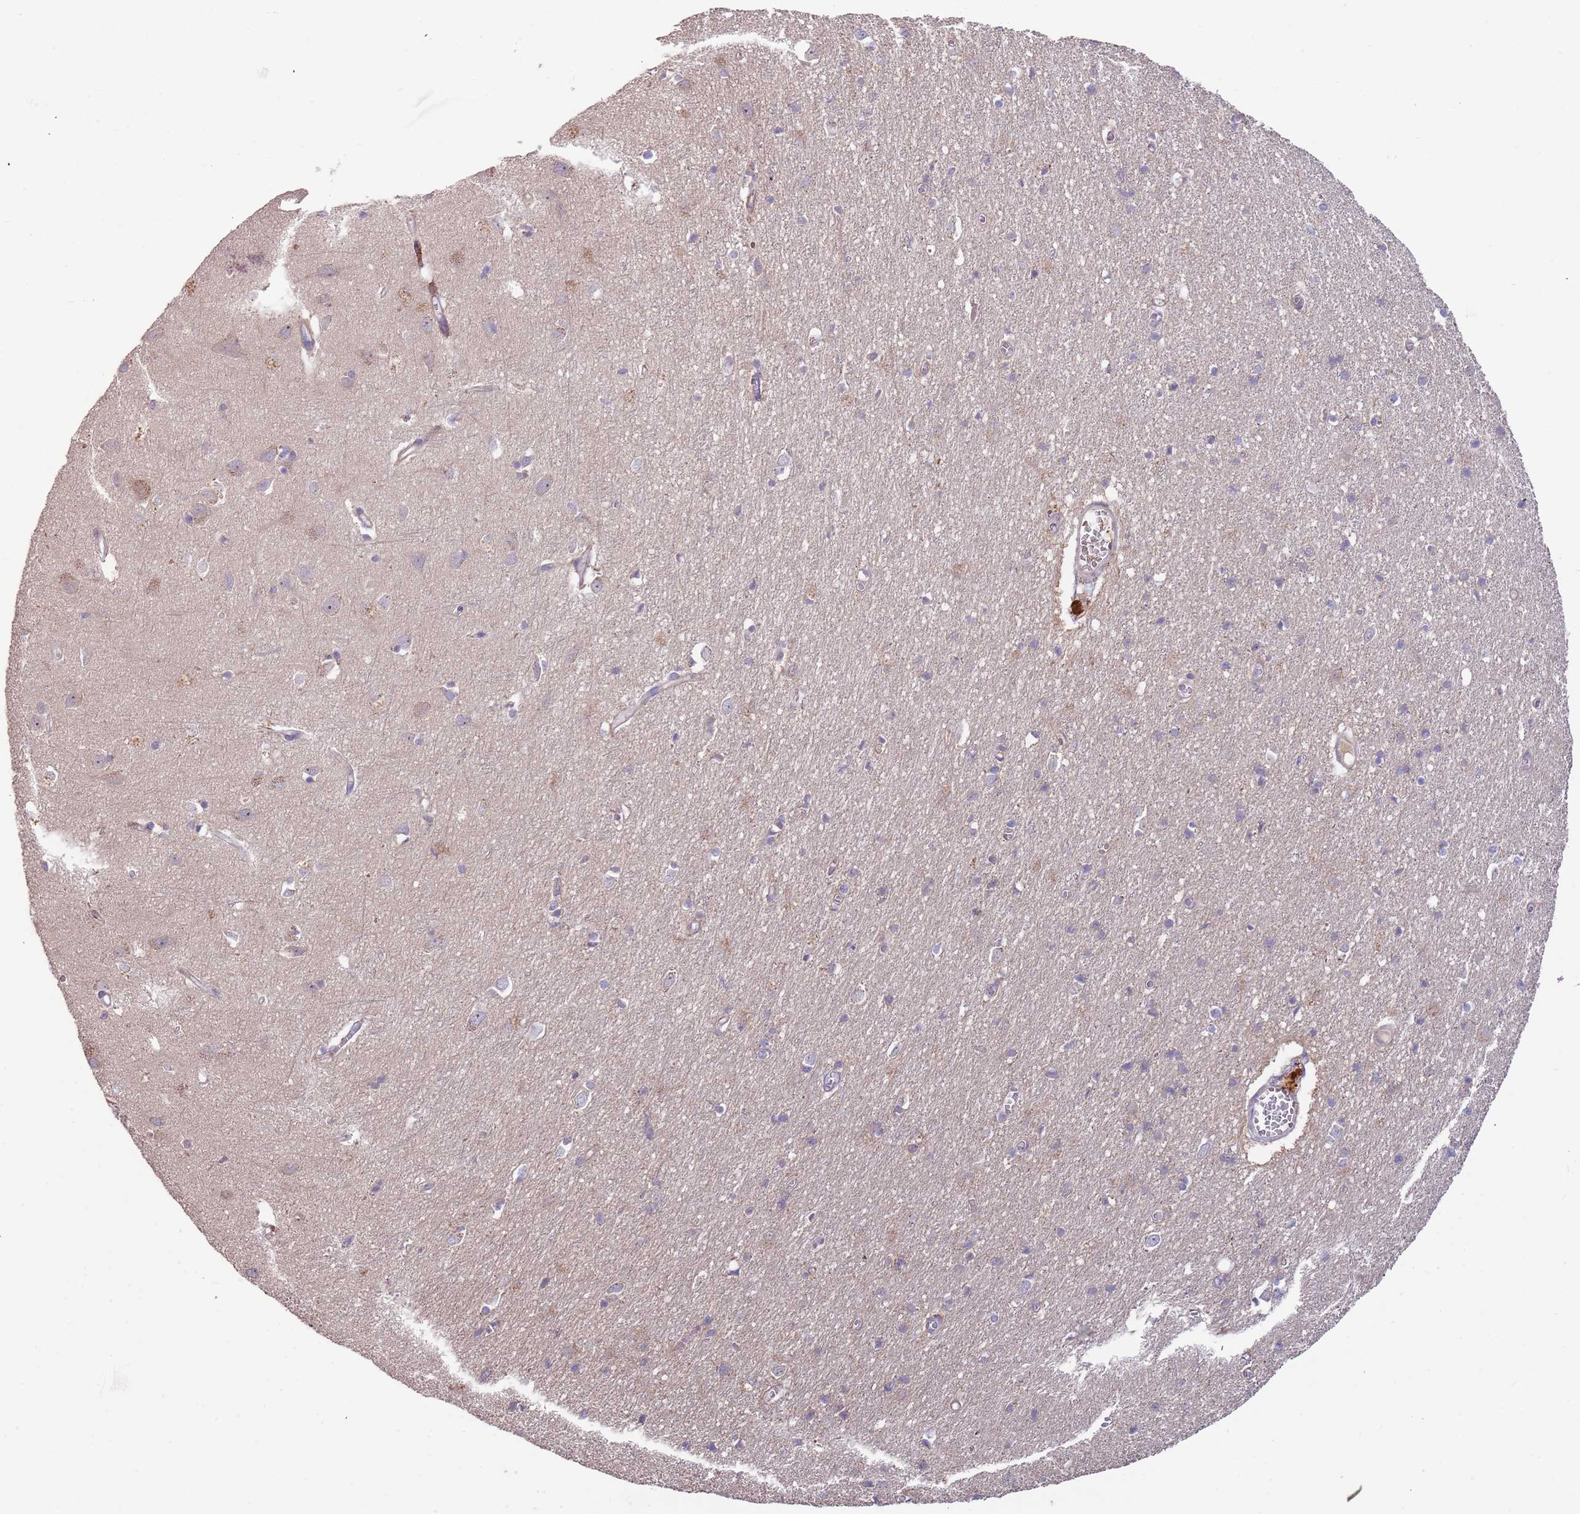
{"staining": {"intensity": "negative", "quantity": "none", "location": "none"}, "tissue": "cerebral cortex", "cell_type": "Endothelial cells", "image_type": "normal", "snomed": [{"axis": "morphology", "description": "Normal tissue, NOS"}, {"axis": "topography", "description": "Cerebral cortex"}], "caption": "This is an IHC photomicrograph of benign human cerebral cortex. There is no staining in endothelial cells.", "gene": "TRAPPC6B", "patient": {"sex": "female", "age": 64}}